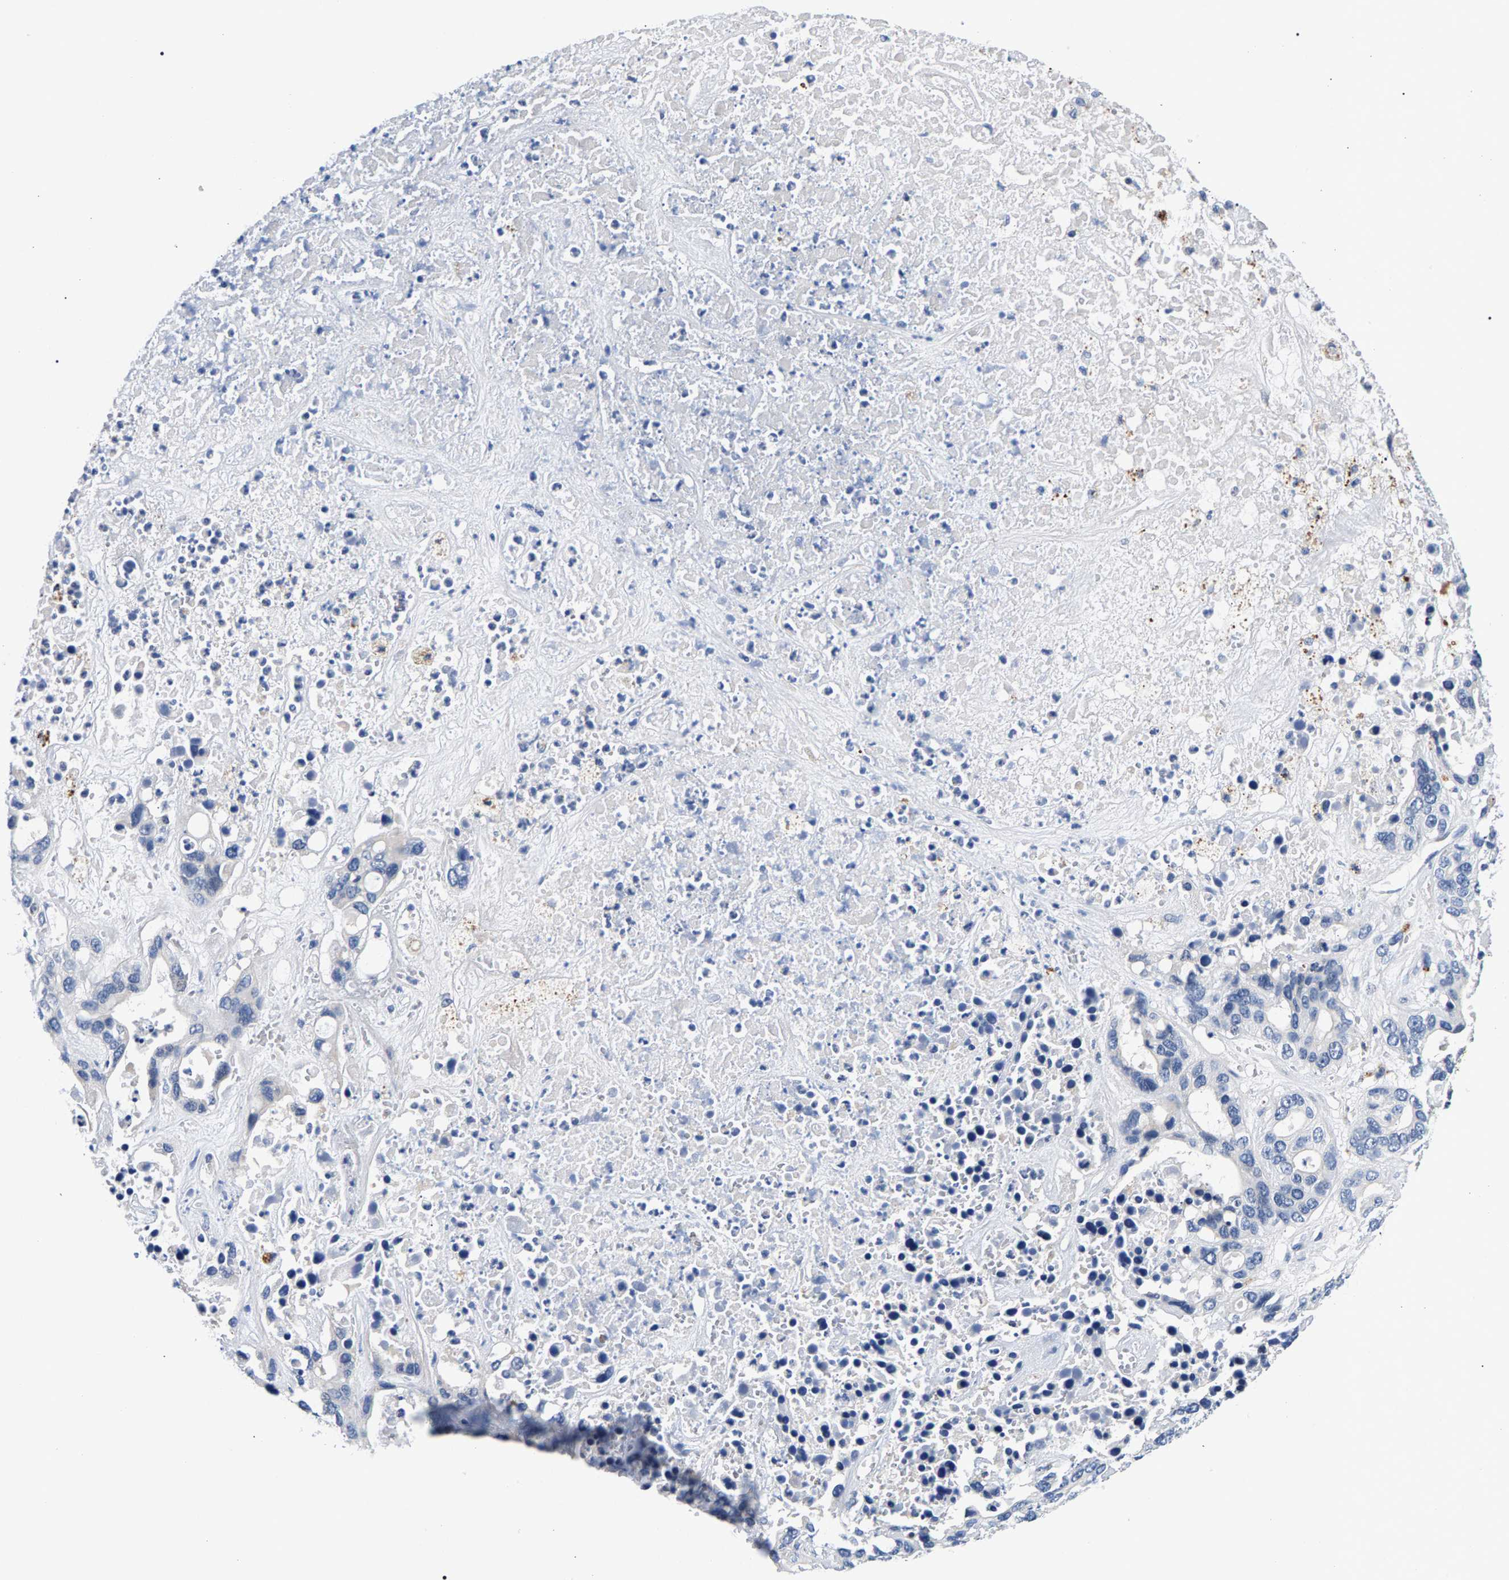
{"staining": {"intensity": "negative", "quantity": "none", "location": "none"}, "tissue": "liver cancer", "cell_type": "Tumor cells", "image_type": "cancer", "snomed": [{"axis": "morphology", "description": "Cholangiocarcinoma"}, {"axis": "topography", "description": "Liver"}], "caption": "An image of human liver cancer (cholangiocarcinoma) is negative for staining in tumor cells.", "gene": "P2RY4", "patient": {"sex": "female", "age": 65}}